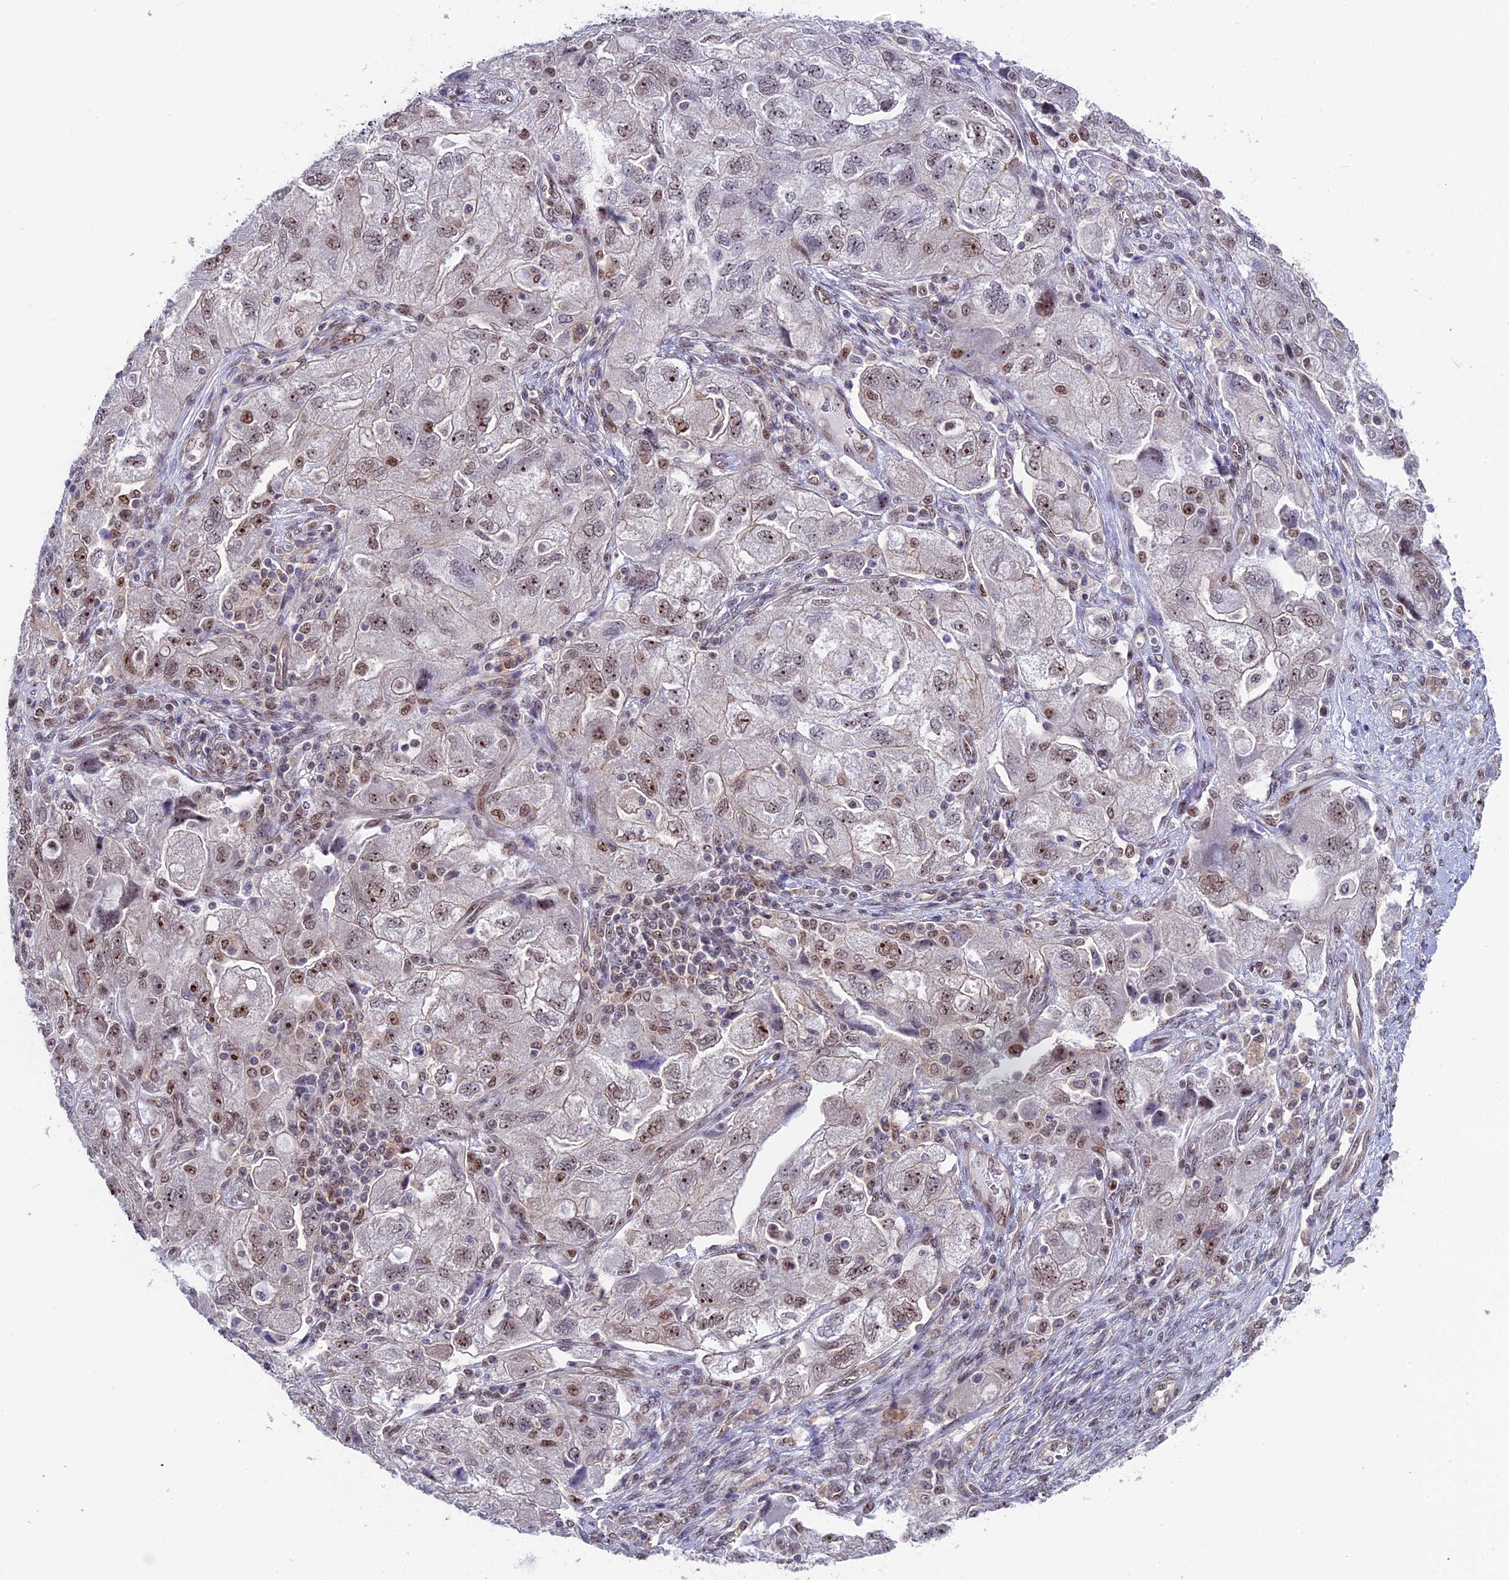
{"staining": {"intensity": "weak", "quantity": ">75%", "location": "nuclear"}, "tissue": "ovarian cancer", "cell_type": "Tumor cells", "image_type": "cancer", "snomed": [{"axis": "morphology", "description": "Carcinoma, NOS"}, {"axis": "morphology", "description": "Cystadenocarcinoma, serous, NOS"}, {"axis": "topography", "description": "Ovary"}], "caption": "High-magnification brightfield microscopy of ovarian cancer stained with DAB (3,3'-diaminobenzidine) (brown) and counterstained with hematoxylin (blue). tumor cells exhibit weak nuclear expression is identified in approximately>75% of cells. (Stains: DAB in brown, nuclei in blue, Microscopy: brightfield microscopy at high magnification).", "gene": "CCDC86", "patient": {"sex": "female", "age": 69}}